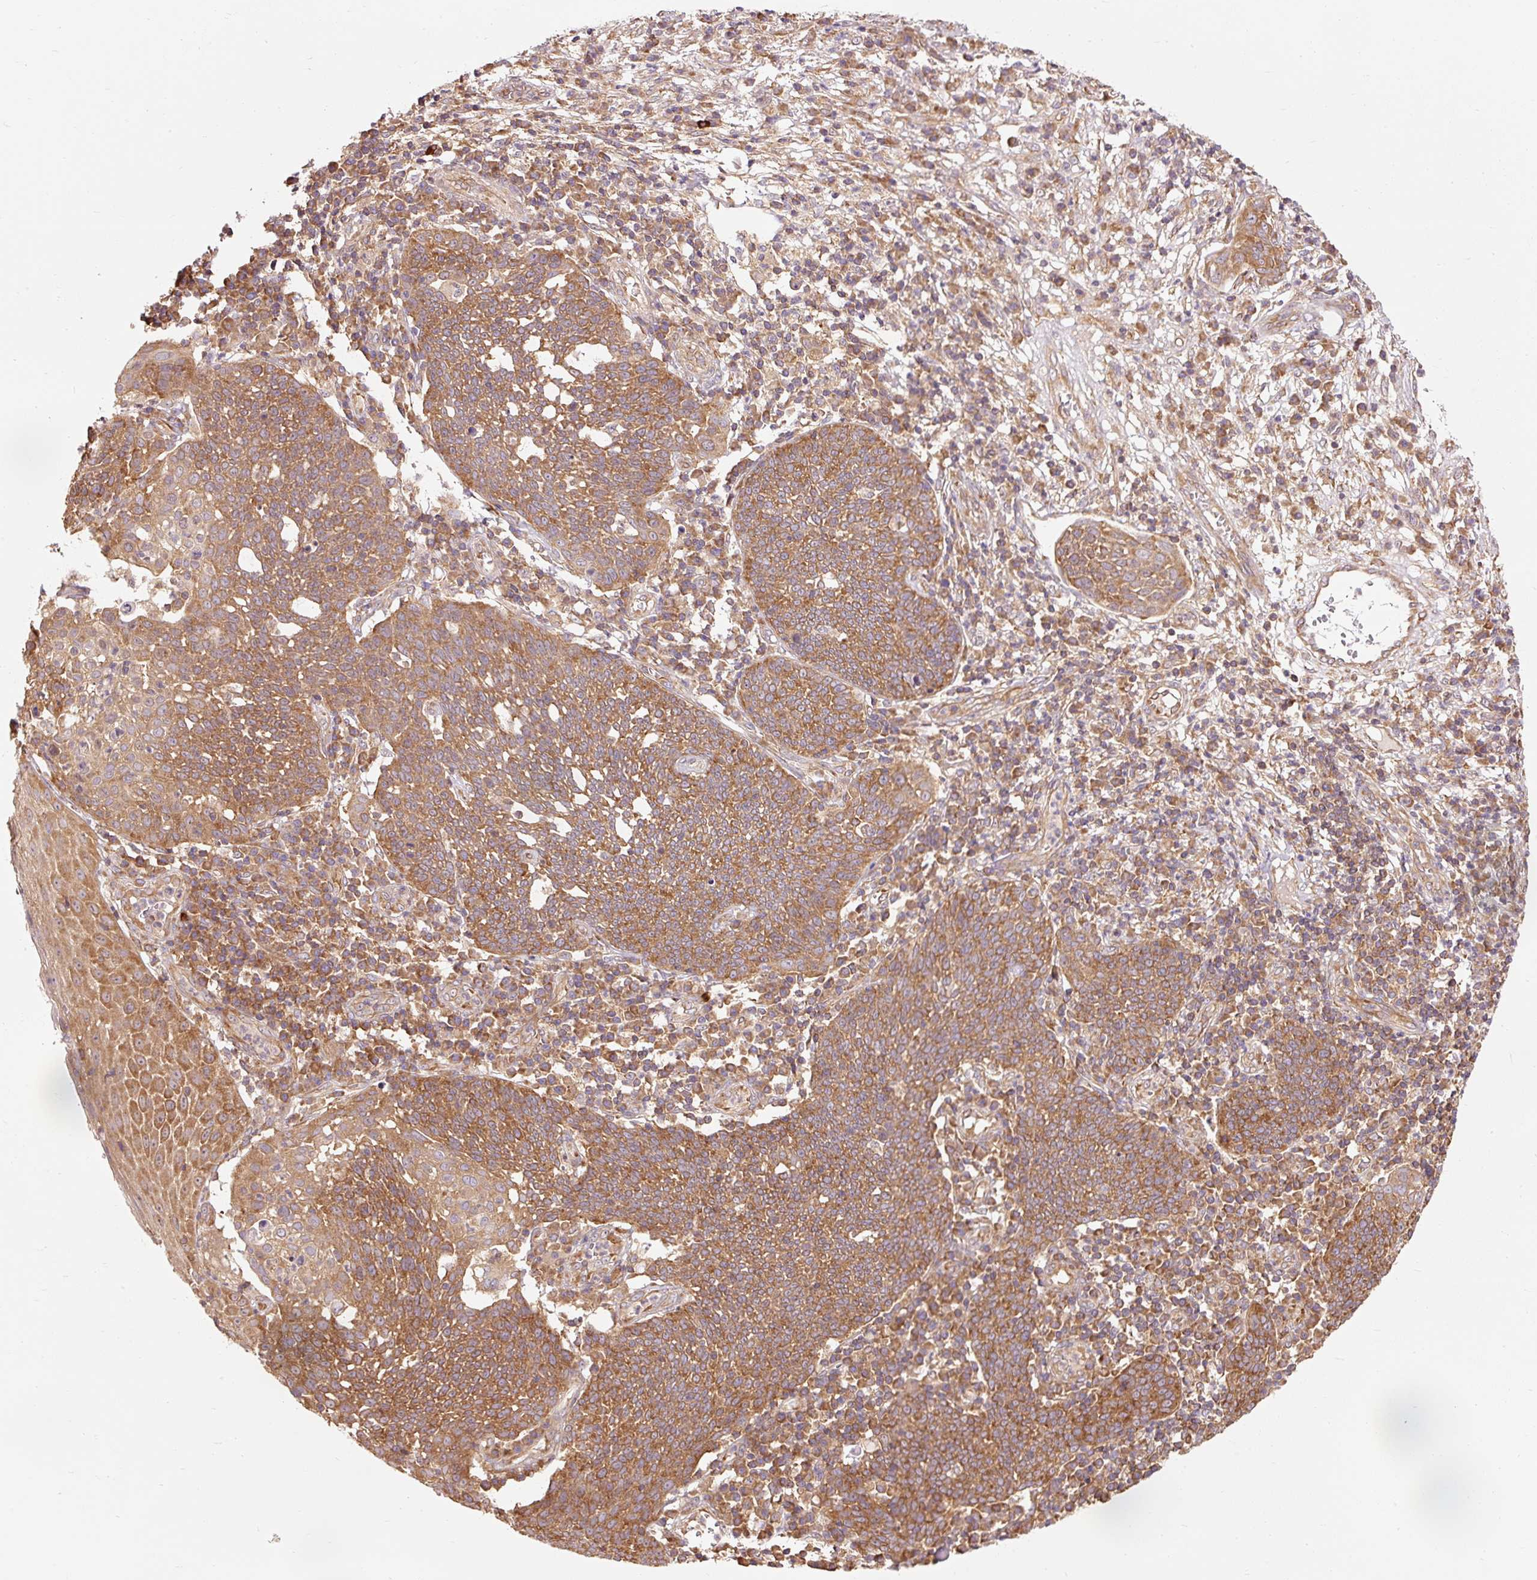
{"staining": {"intensity": "moderate", "quantity": ">75%", "location": "cytoplasmic/membranous"}, "tissue": "cervical cancer", "cell_type": "Tumor cells", "image_type": "cancer", "snomed": [{"axis": "morphology", "description": "Squamous cell carcinoma, NOS"}, {"axis": "topography", "description": "Cervix"}], "caption": "Protein analysis of cervical cancer (squamous cell carcinoma) tissue demonstrates moderate cytoplasmic/membranous expression in about >75% of tumor cells.", "gene": "PDAP1", "patient": {"sex": "female", "age": 34}}